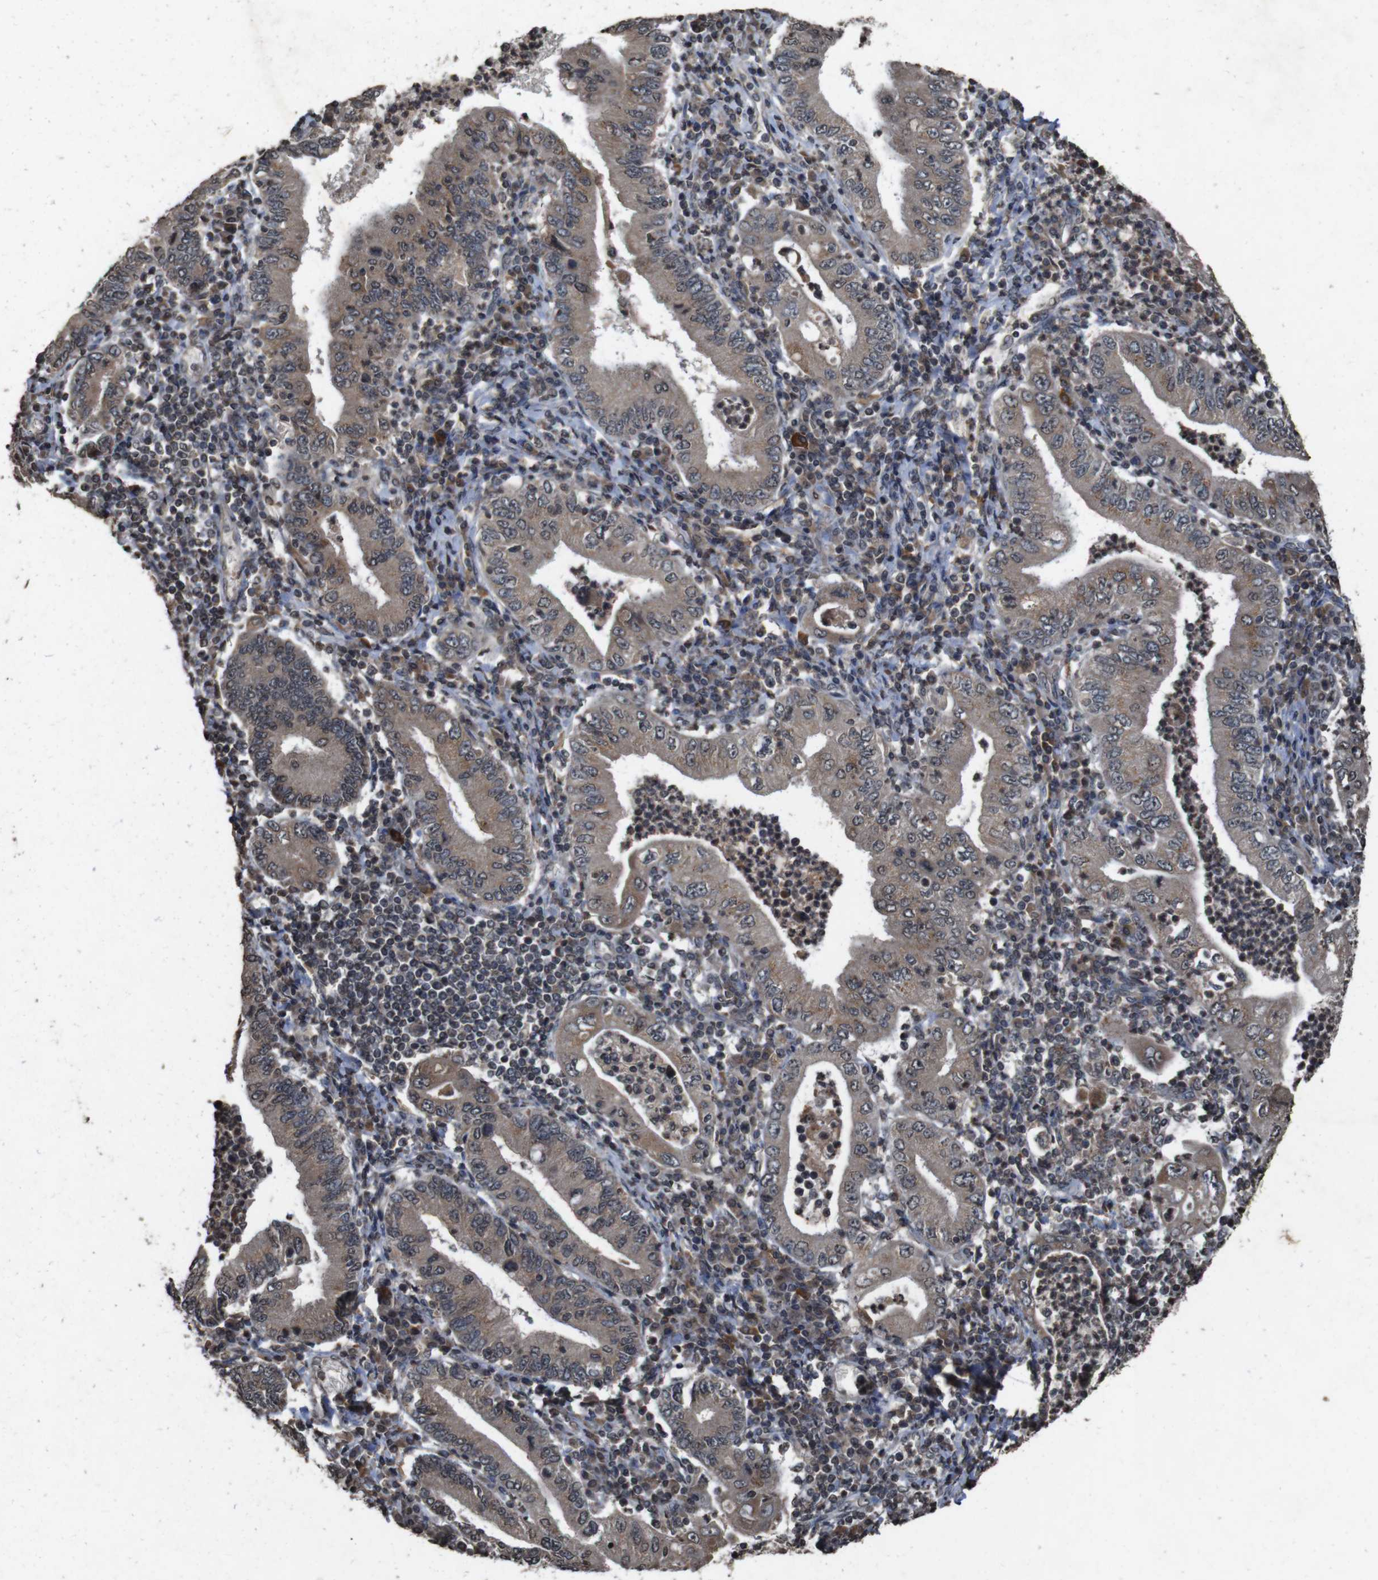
{"staining": {"intensity": "moderate", "quantity": ">75%", "location": "cytoplasmic/membranous"}, "tissue": "stomach cancer", "cell_type": "Tumor cells", "image_type": "cancer", "snomed": [{"axis": "morphology", "description": "Normal tissue, NOS"}, {"axis": "morphology", "description": "Adenocarcinoma, NOS"}, {"axis": "topography", "description": "Esophagus"}, {"axis": "topography", "description": "Stomach, upper"}, {"axis": "topography", "description": "Peripheral nerve tissue"}], "caption": "Stomach cancer (adenocarcinoma) stained for a protein reveals moderate cytoplasmic/membranous positivity in tumor cells. Using DAB (brown) and hematoxylin (blue) stains, captured at high magnification using brightfield microscopy.", "gene": "SORL1", "patient": {"sex": "male", "age": 62}}